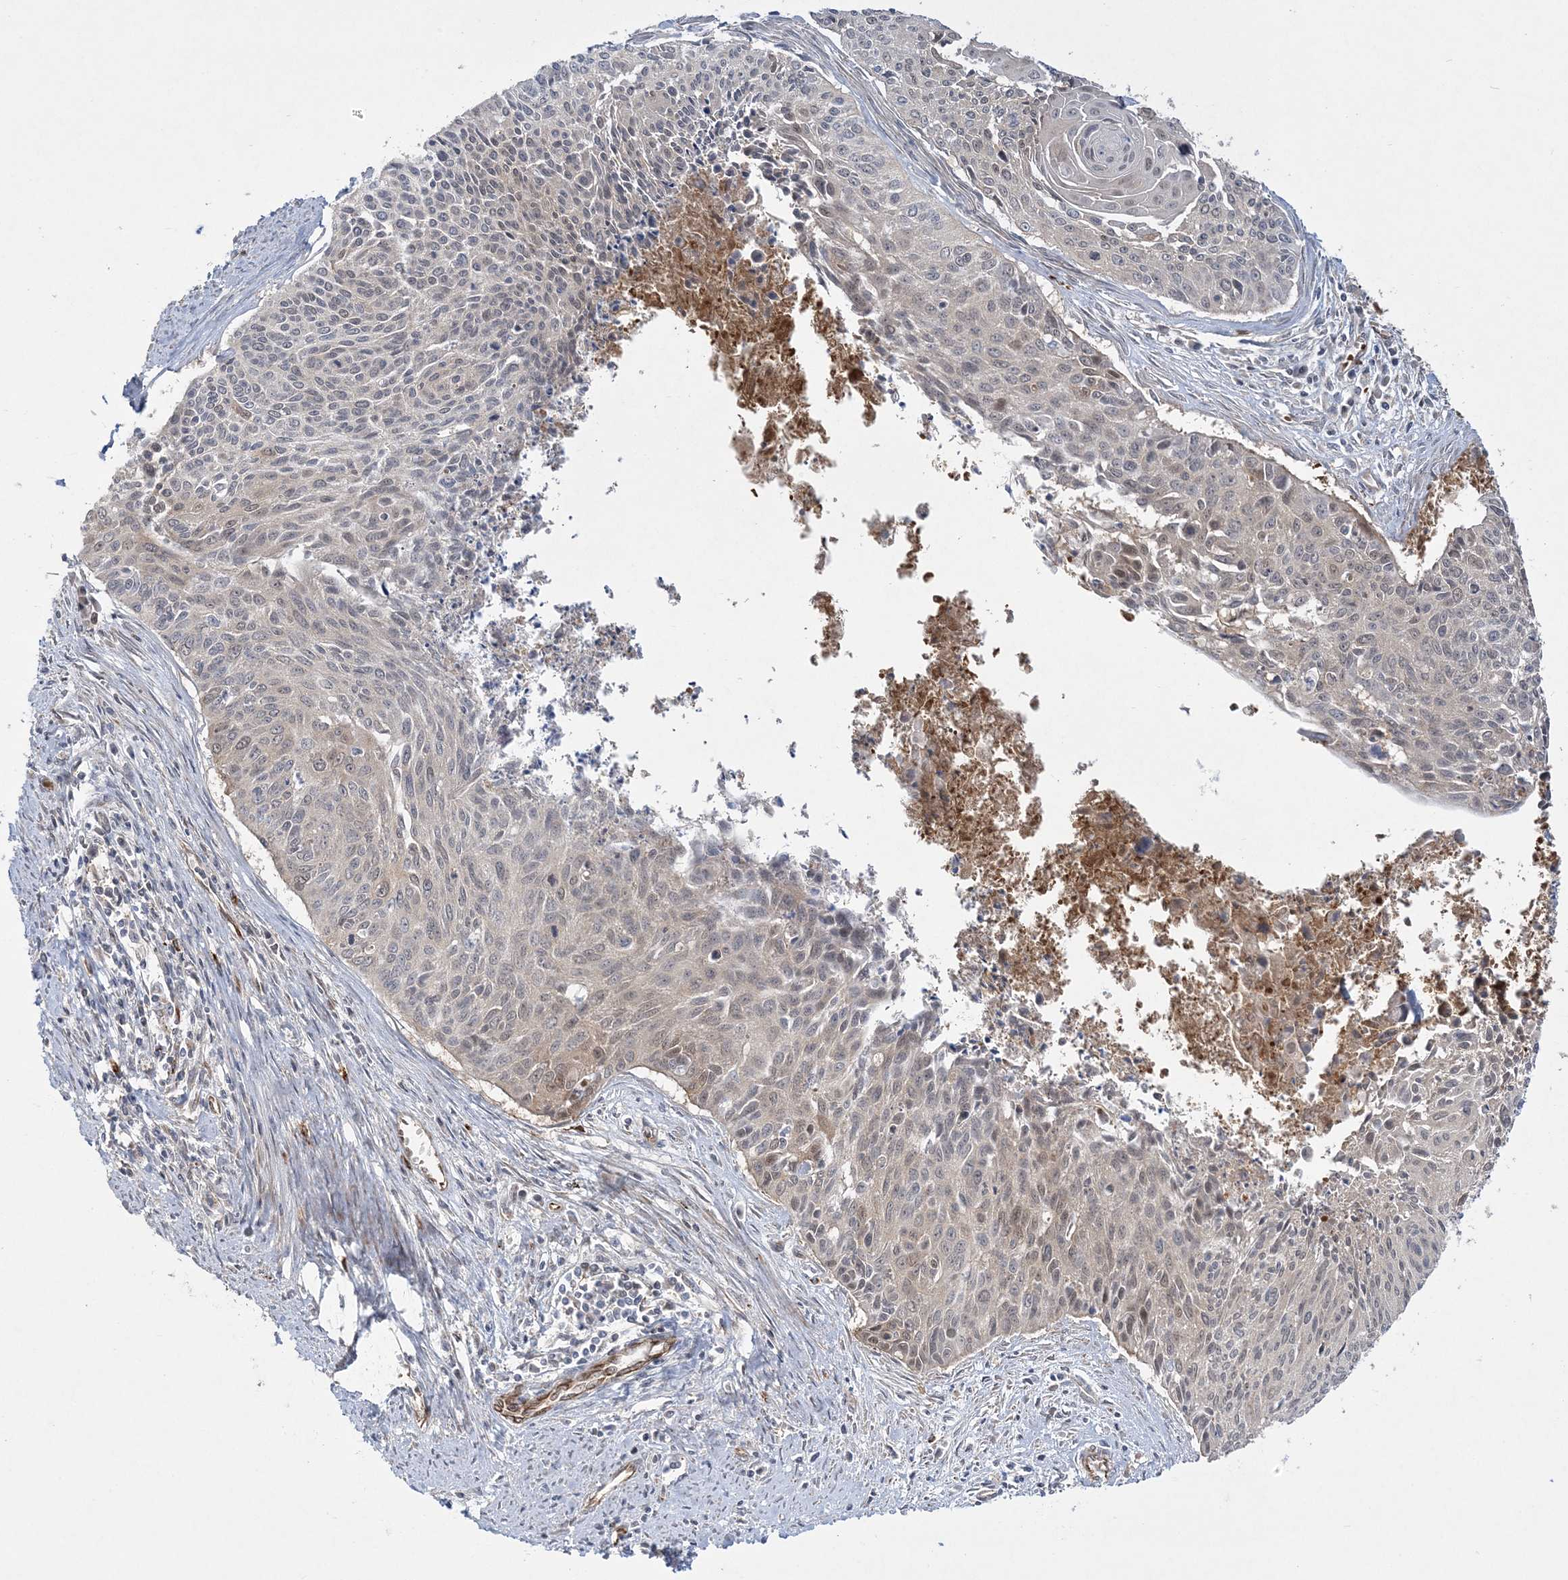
{"staining": {"intensity": "weak", "quantity": "25%-75%", "location": "cytoplasmic/membranous,nuclear"}, "tissue": "cervical cancer", "cell_type": "Tumor cells", "image_type": "cancer", "snomed": [{"axis": "morphology", "description": "Squamous cell carcinoma, NOS"}, {"axis": "topography", "description": "Cervix"}], "caption": "There is low levels of weak cytoplasmic/membranous and nuclear positivity in tumor cells of cervical squamous cell carcinoma, as demonstrated by immunohistochemical staining (brown color).", "gene": "INPP1", "patient": {"sex": "female", "age": 55}}